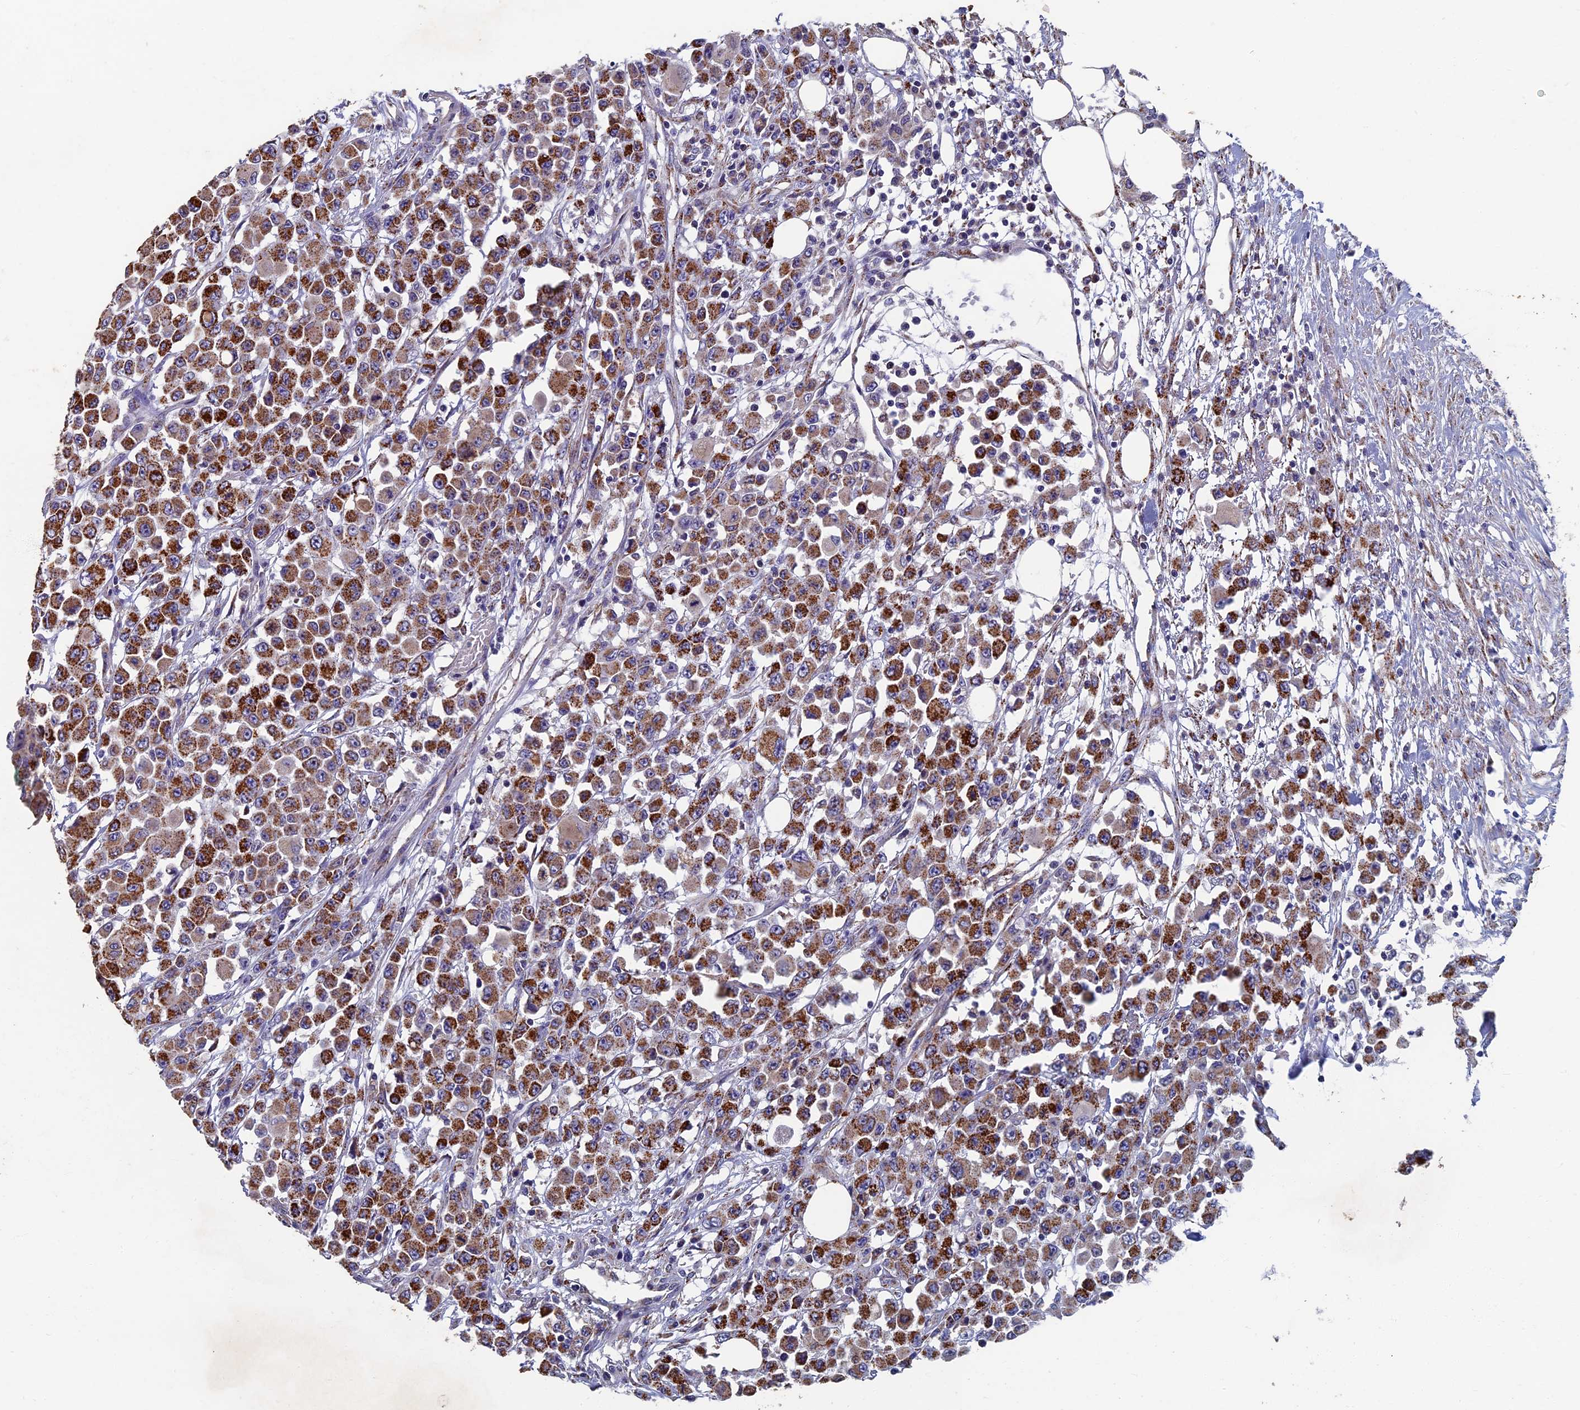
{"staining": {"intensity": "moderate", "quantity": ">75%", "location": "cytoplasmic/membranous"}, "tissue": "colorectal cancer", "cell_type": "Tumor cells", "image_type": "cancer", "snomed": [{"axis": "morphology", "description": "Adenocarcinoma, NOS"}, {"axis": "topography", "description": "Colon"}], "caption": "Immunohistochemical staining of colorectal adenocarcinoma displays medium levels of moderate cytoplasmic/membranous expression in approximately >75% of tumor cells. Ihc stains the protein of interest in brown and the nuclei are stained blue.", "gene": "OAT", "patient": {"sex": "male", "age": 51}}